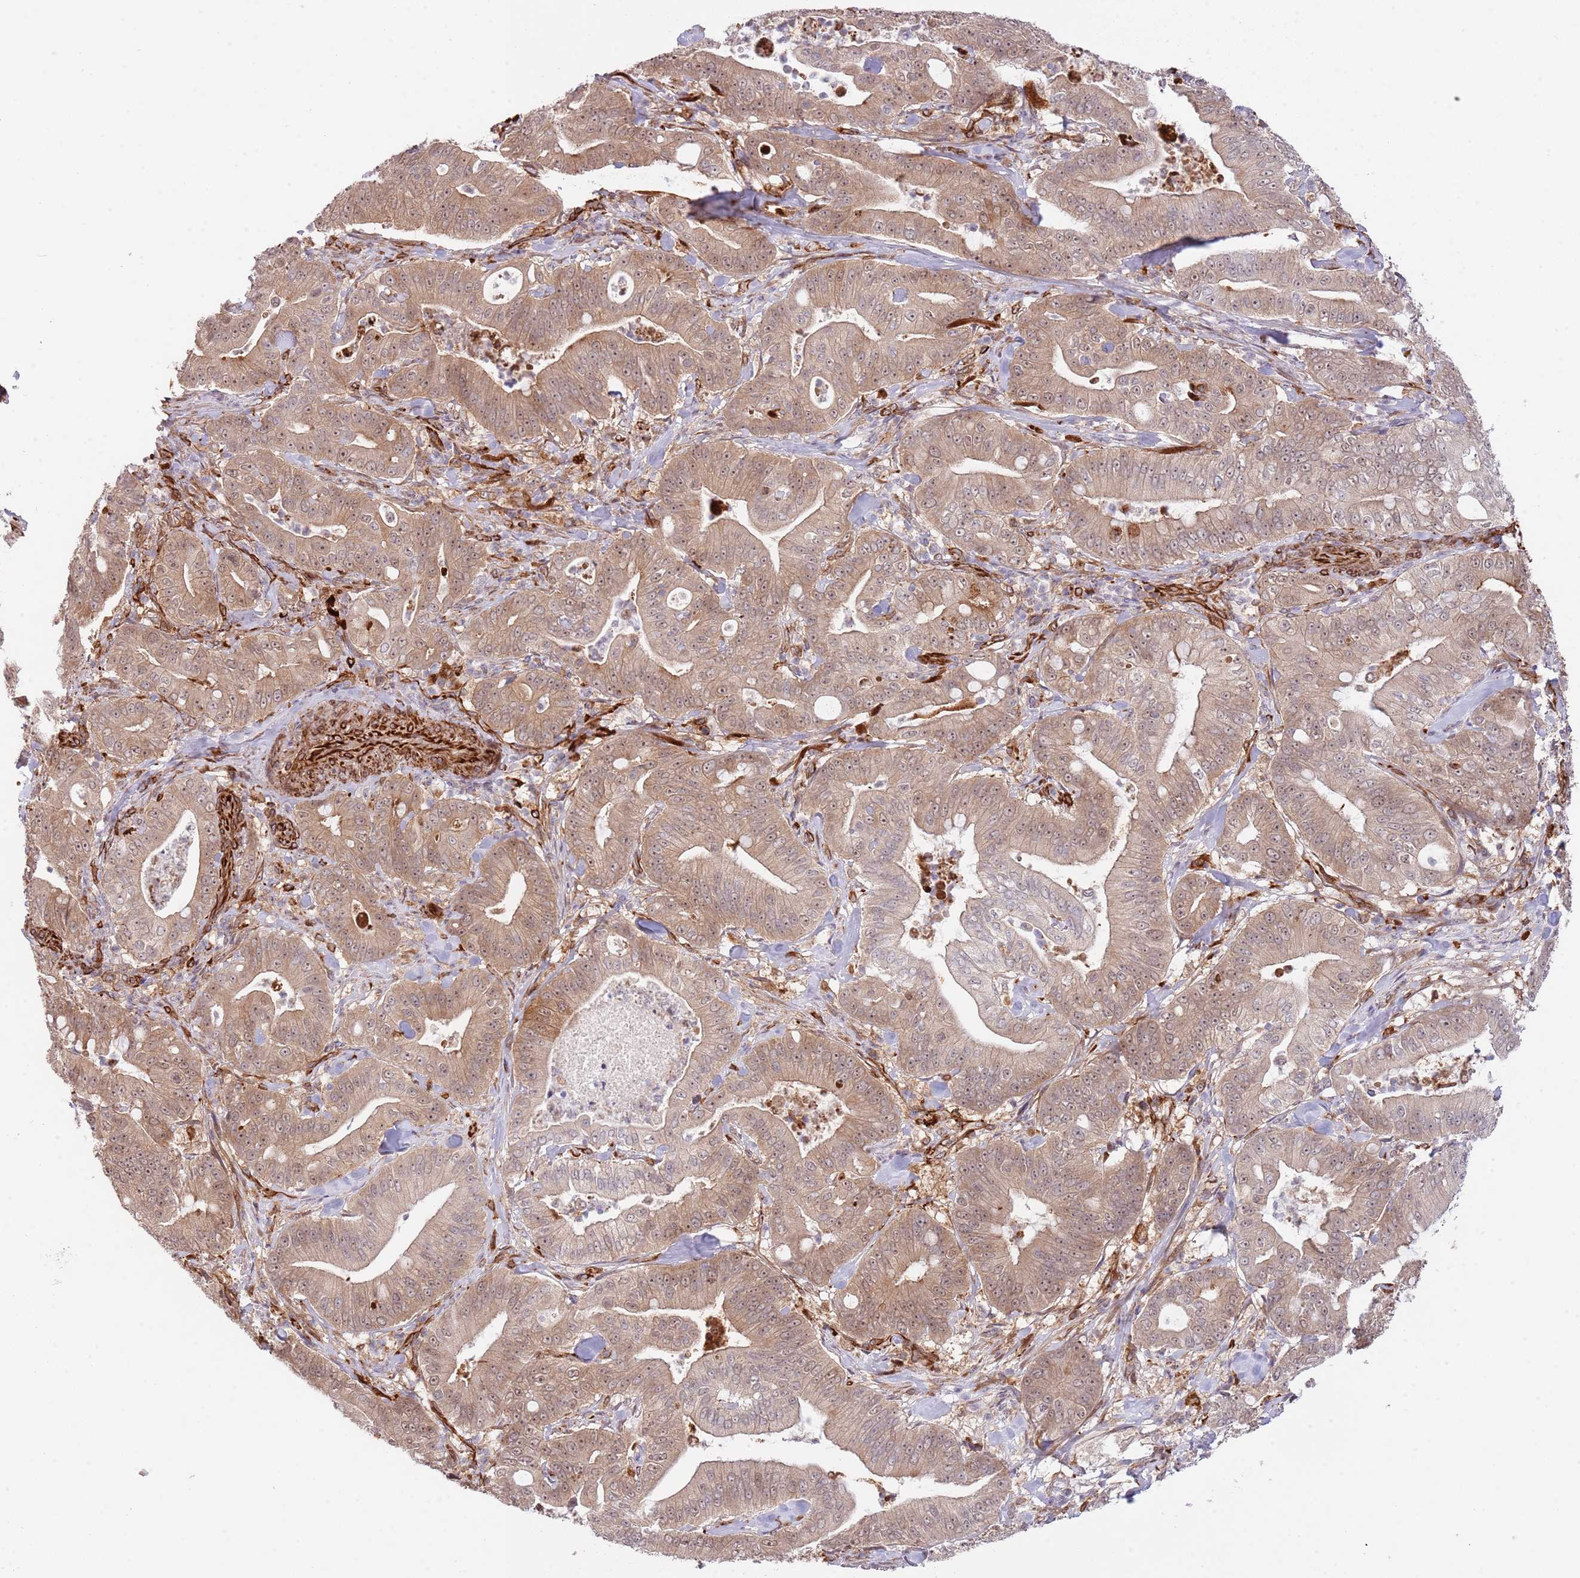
{"staining": {"intensity": "moderate", "quantity": ">75%", "location": "cytoplasmic/membranous,nuclear"}, "tissue": "pancreatic cancer", "cell_type": "Tumor cells", "image_type": "cancer", "snomed": [{"axis": "morphology", "description": "Adenocarcinoma, NOS"}, {"axis": "topography", "description": "Pancreas"}], "caption": "Pancreatic cancer (adenocarcinoma) stained with DAB IHC exhibits medium levels of moderate cytoplasmic/membranous and nuclear staining in approximately >75% of tumor cells.", "gene": "NEK3", "patient": {"sex": "male", "age": 71}}